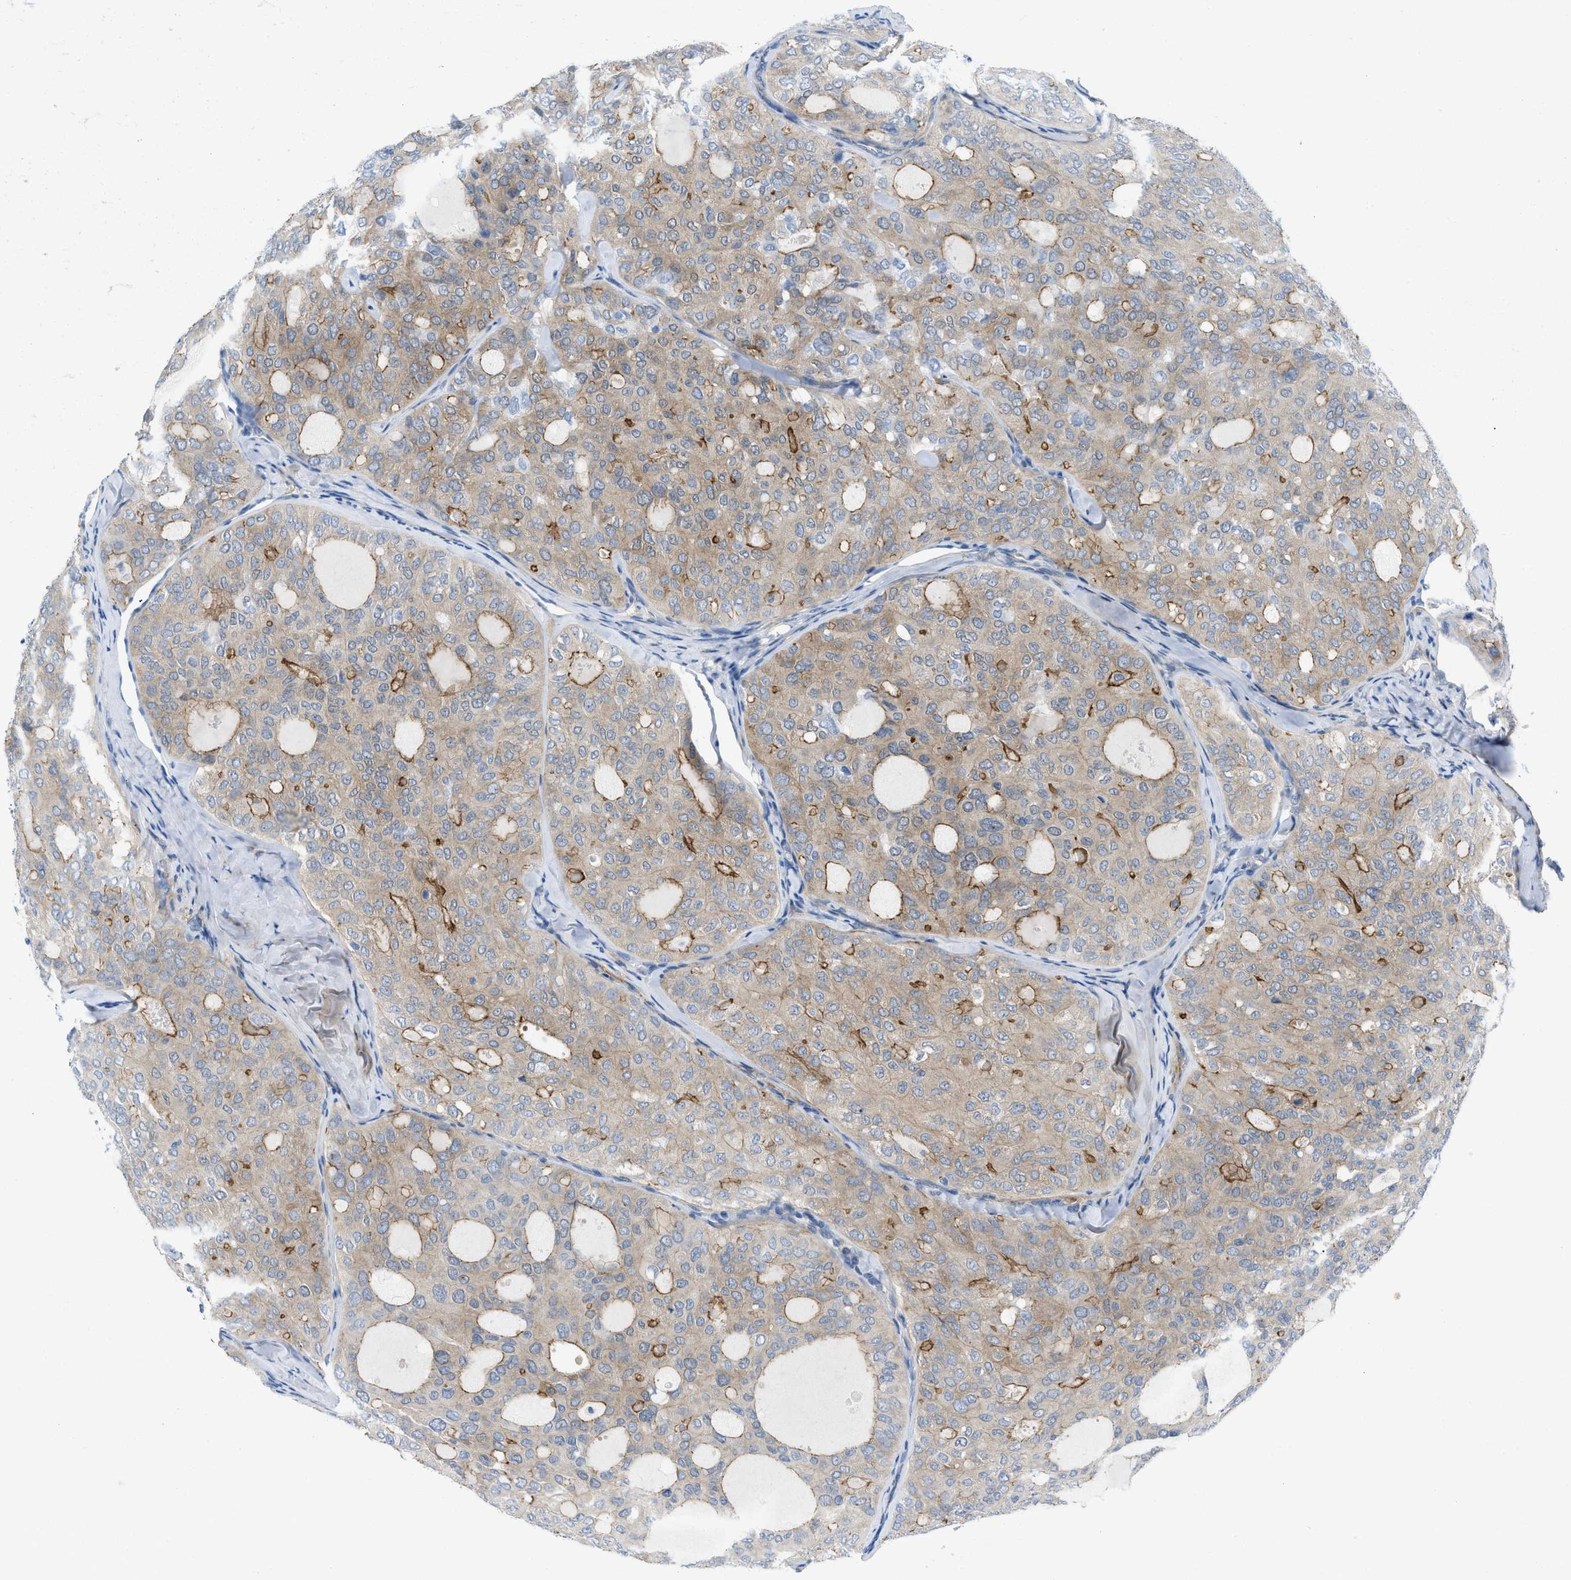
{"staining": {"intensity": "moderate", "quantity": "25%-75%", "location": "cytoplasmic/membranous"}, "tissue": "thyroid cancer", "cell_type": "Tumor cells", "image_type": "cancer", "snomed": [{"axis": "morphology", "description": "Follicular adenoma carcinoma, NOS"}, {"axis": "topography", "description": "Thyroid gland"}], "caption": "This micrograph displays IHC staining of follicular adenoma carcinoma (thyroid), with medium moderate cytoplasmic/membranous expression in about 25%-75% of tumor cells.", "gene": "PDLIM5", "patient": {"sex": "male", "age": 75}}